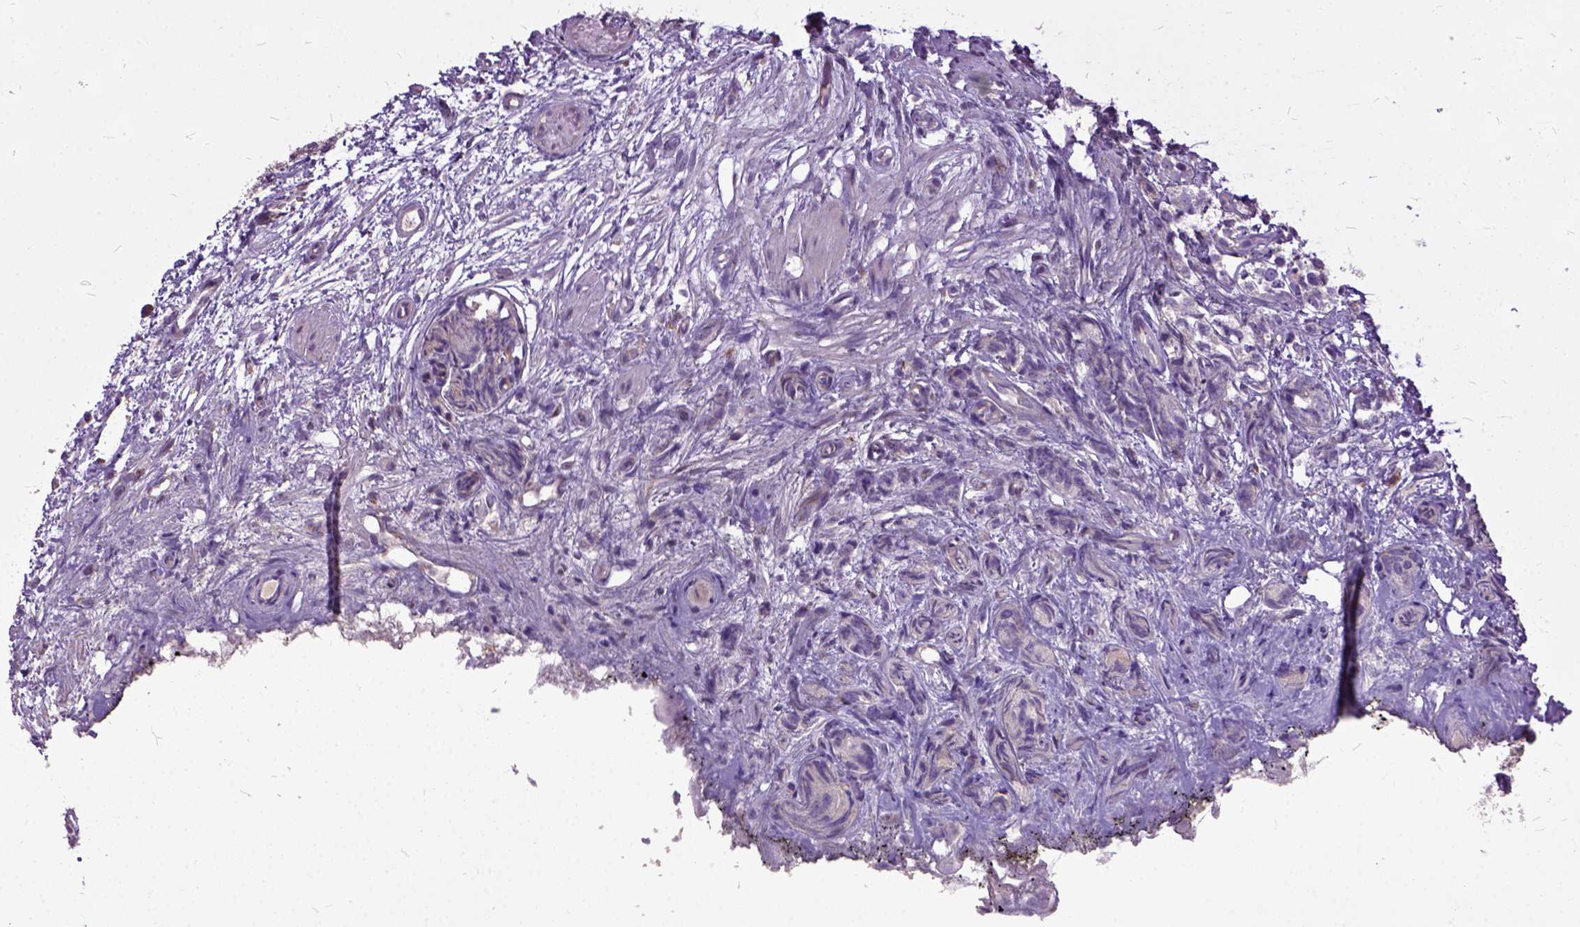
{"staining": {"intensity": "negative", "quantity": "none", "location": "none"}, "tissue": "prostate cancer", "cell_type": "Tumor cells", "image_type": "cancer", "snomed": [{"axis": "morphology", "description": "Adenocarcinoma, High grade"}, {"axis": "topography", "description": "Prostate"}], "caption": "The micrograph reveals no significant staining in tumor cells of prostate cancer (high-grade adenocarcinoma).", "gene": "AREG", "patient": {"sex": "male", "age": 53}}